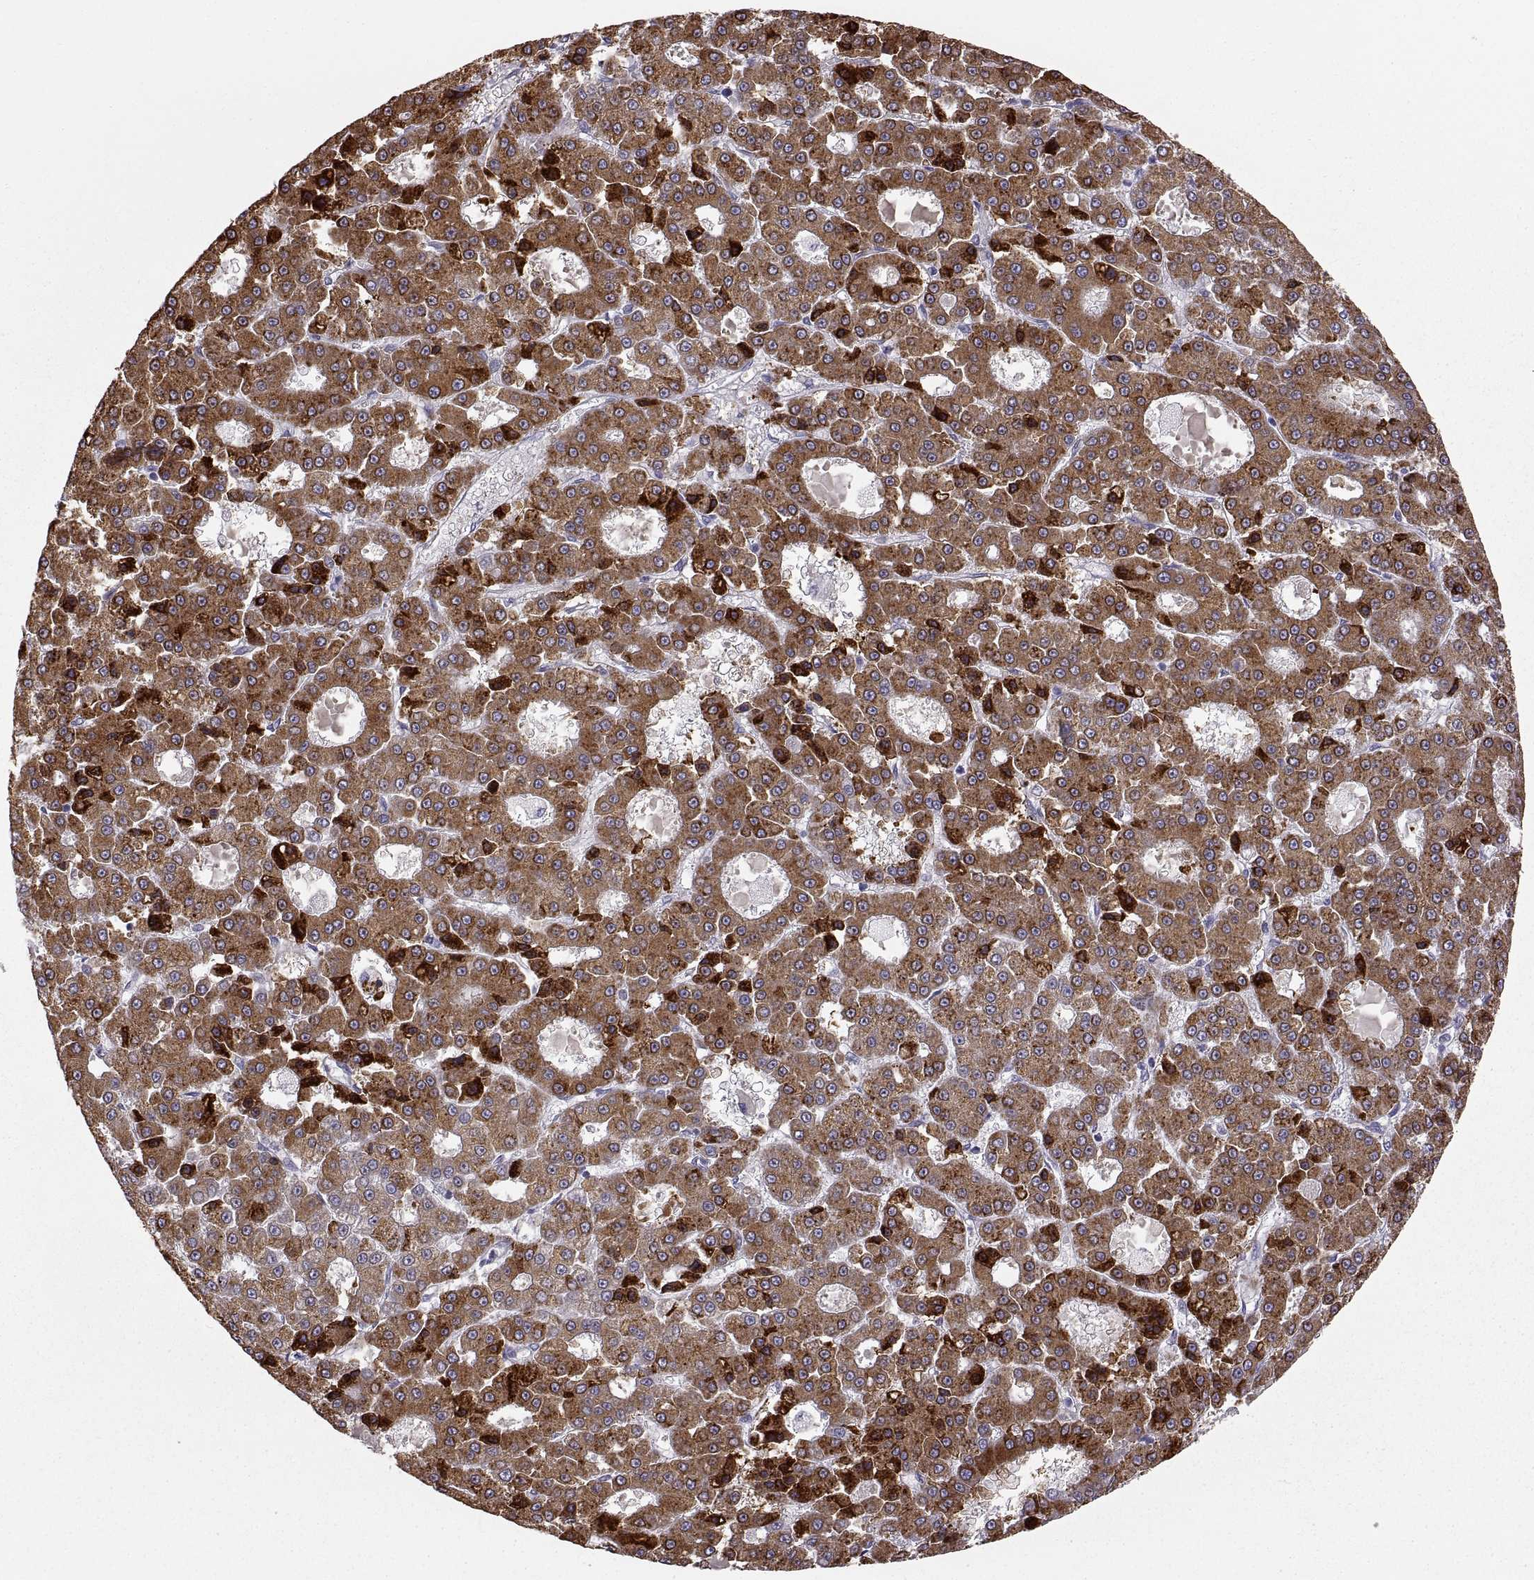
{"staining": {"intensity": "strong", "quantity": ">75%", "location": "cytoplasmic/membranous"}, "tissue": "liver cancer", "cell_type": "Tumor cells", "image_type": "cancer", "snomed": [{"axis": "morphology", "description": "Carcinoma, Hepatocellular, NOS"}, {"axis": "topography", "description": "Liver"}], "caption": "Immunohistochemistry photomicrograph of neoplastic tissue: human liver hepatocellular carcinoma stained using immunohistochemistry (IHC) displays high levels of strong protein expression localized specifically in the cytoplasmic/membranous of tumor cells, appearing as a cytoplasmic/membranous brown color.", "gene": "WFDC8", "patient": {"sex": "male", "age": 70}}